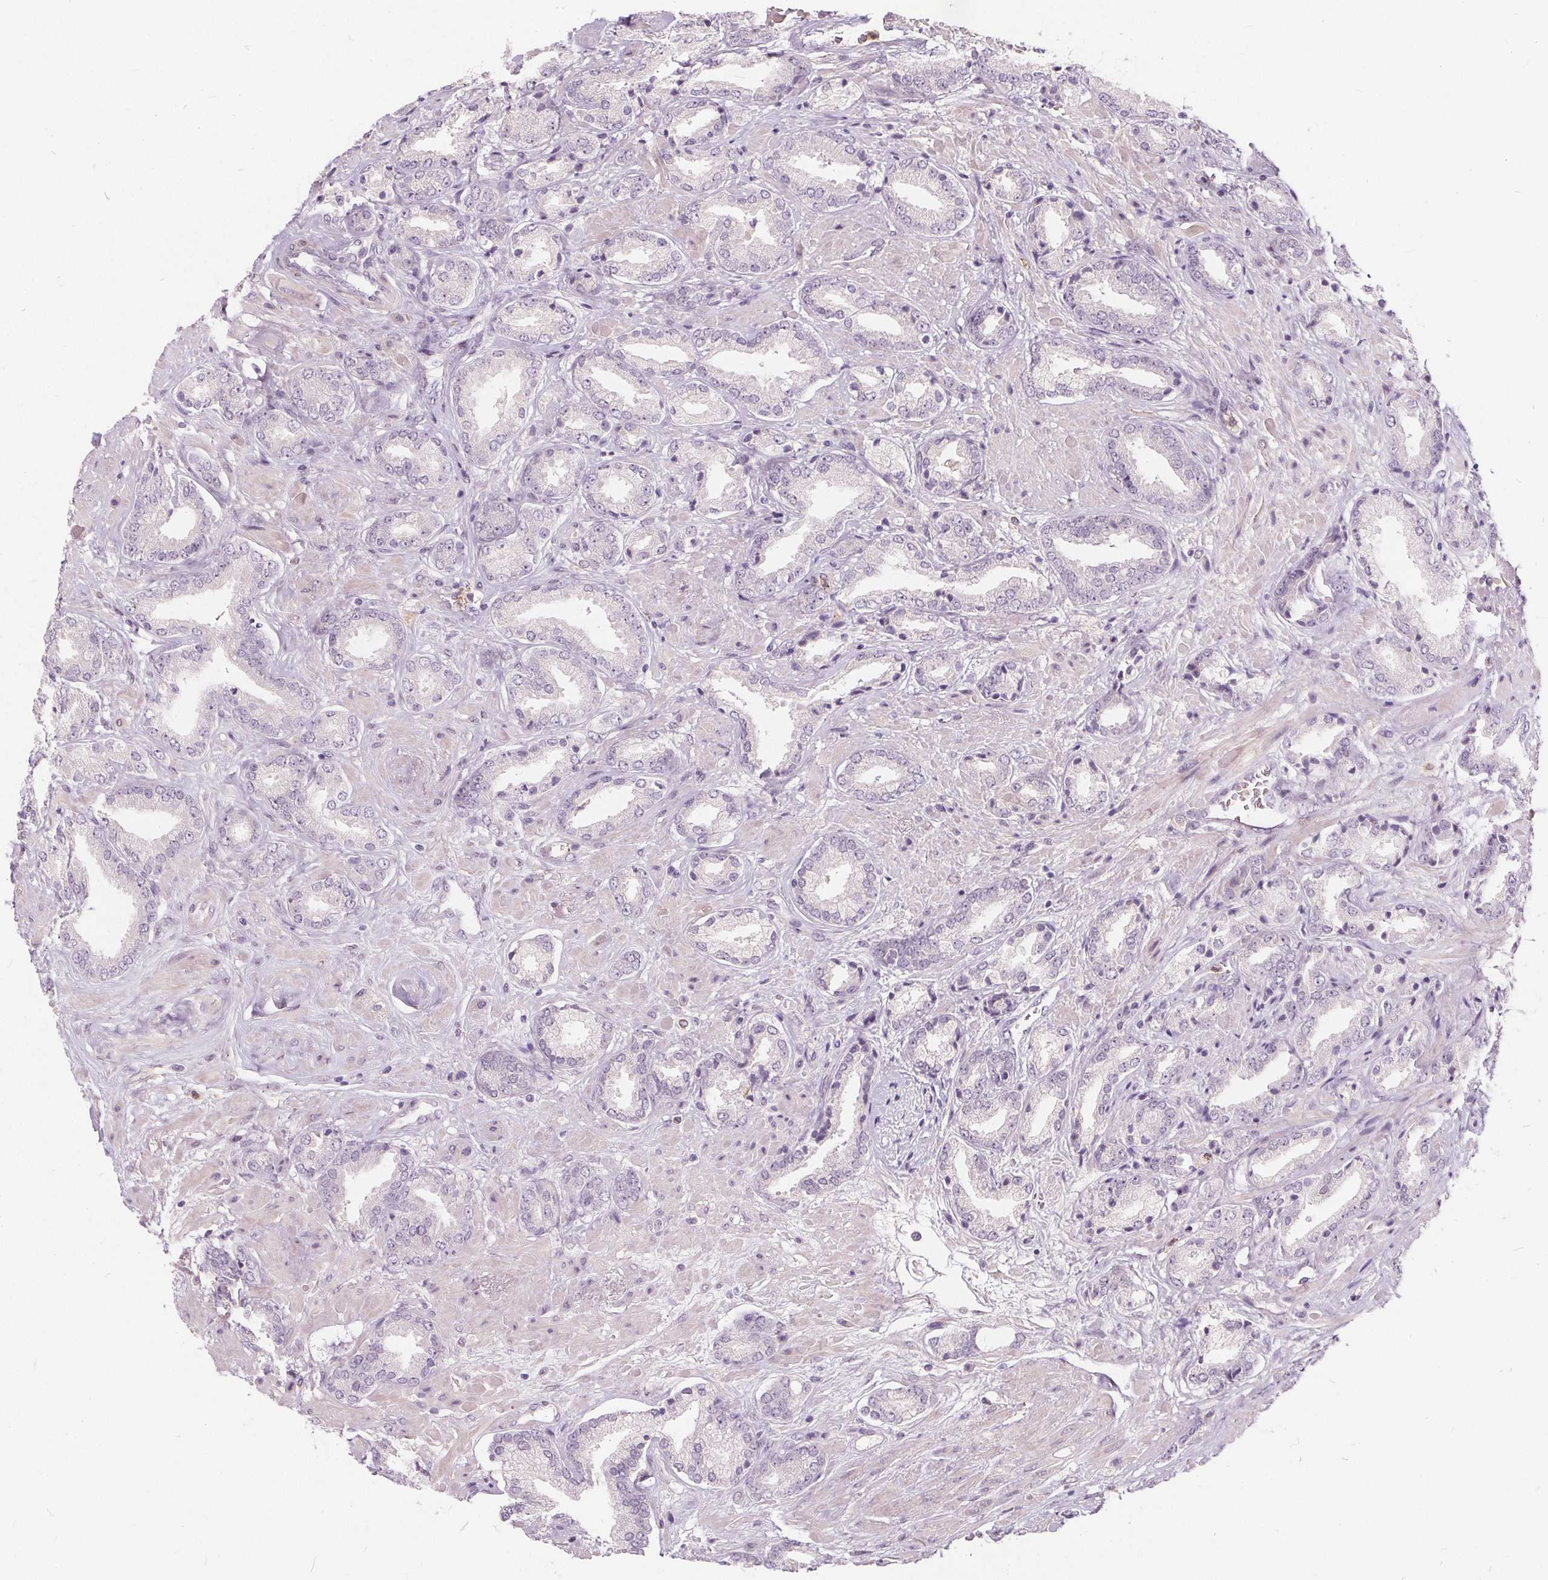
{"staining": {"intensity": "negative", "quantity": "none", "location": "none"}, "tissue": "prostate cancer", "cell_type": "Tumor cells", "image_type": "cancer", "snomed": [{"axis": "morphology", "description": "Adenocarcinoma, High grade"}, {"axis": "topography", "description": "Prostate"}], "caption": "There is no significant staining in tumor cells of adenocarcinoma (high-grade) (prostate).", "gene": "HAAO", "patient": {"sex": "male", "age": 56}}